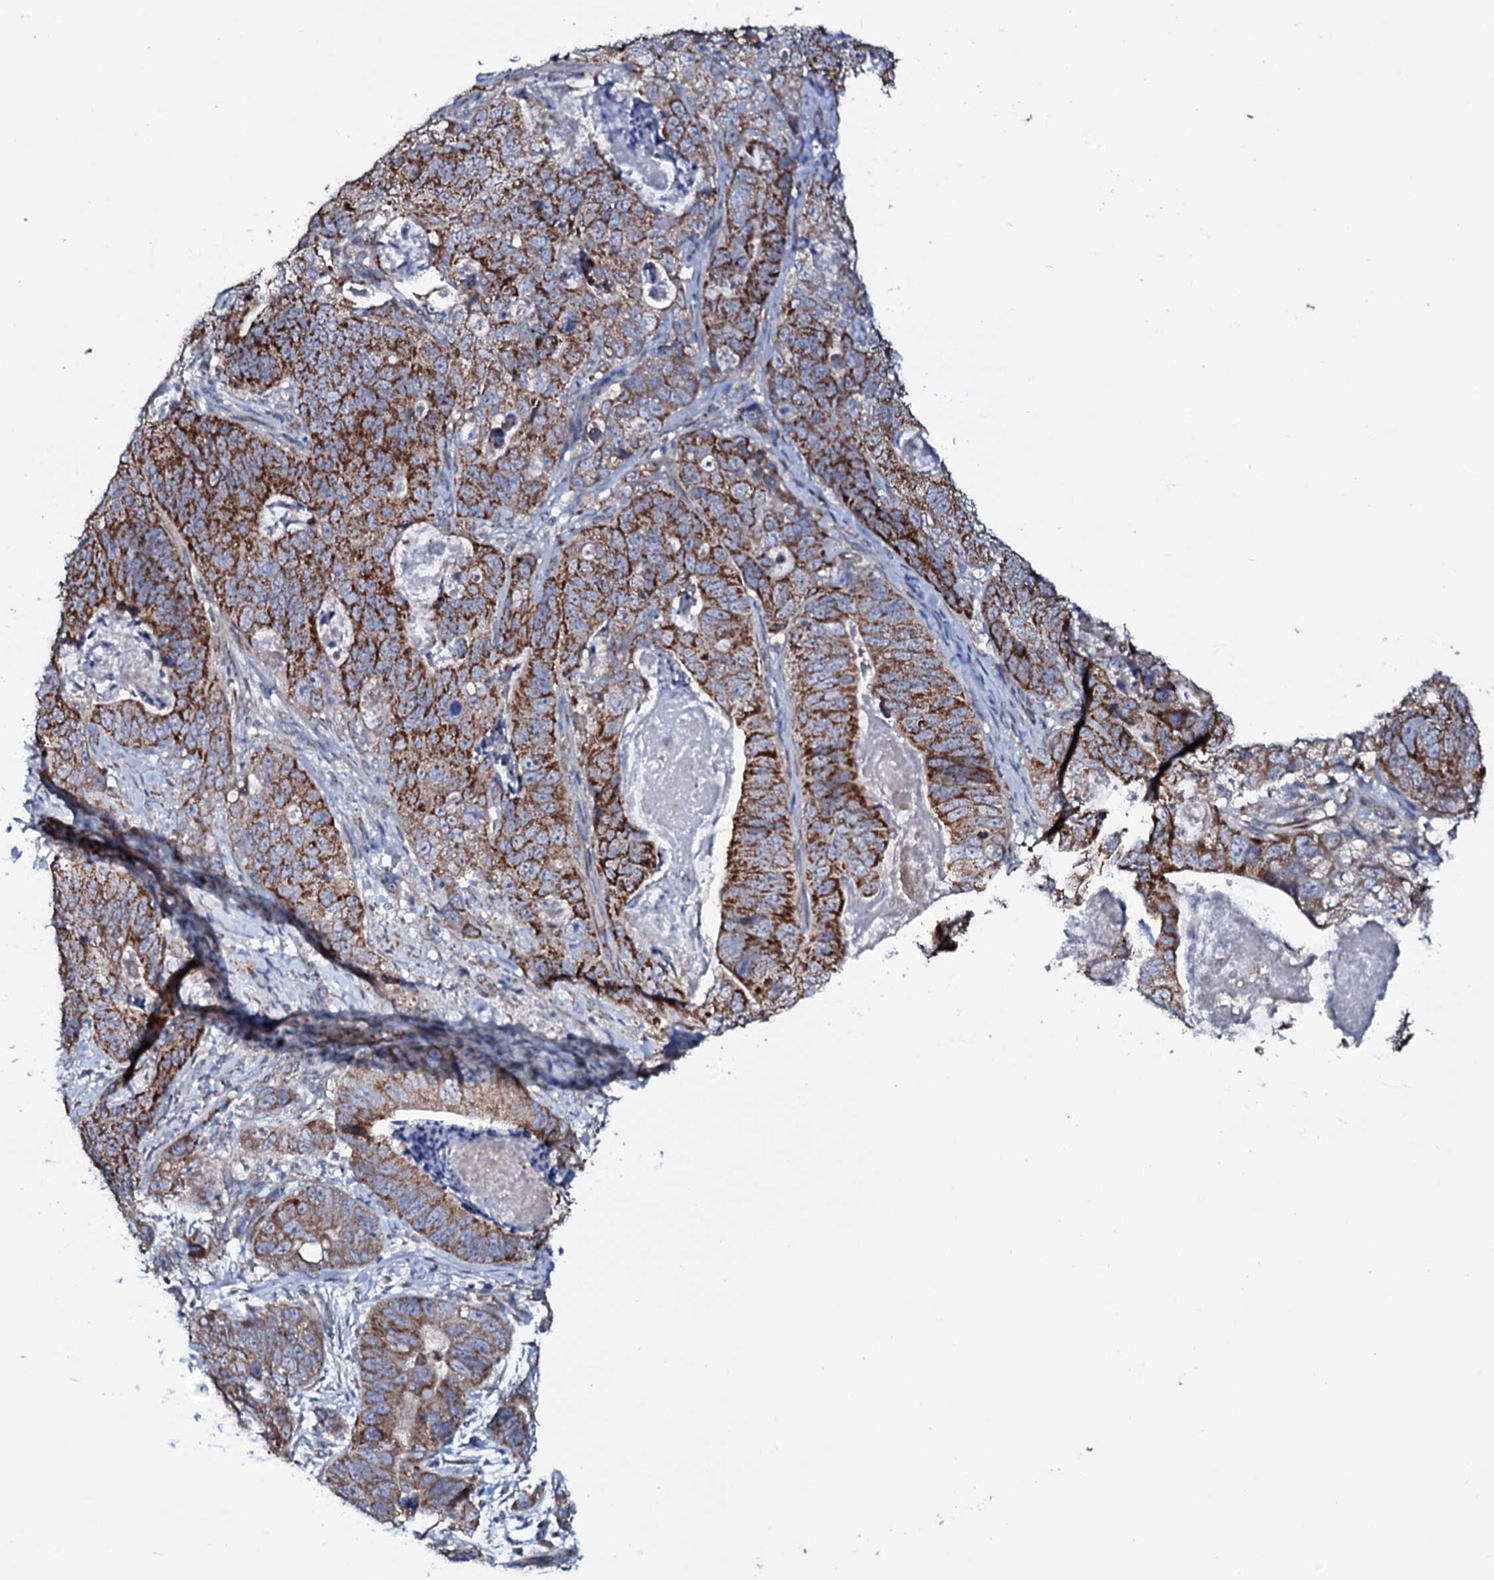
{"staining": {"intensity": "strong", "quantity": ">75%", "location": "cytoplasmic/membranous"}, "tissue": "stomach cancer", "cell_type": "Tumor cells", "image_type": "cancer", "snomed": [{"axis": "morphology", "description": "Normal tissue, NOS"}, {"axis": "morphology", "description": "Adenocarcinoma, NOS"}, {"axis": "topography", "description": "Stomach"}], "caption": "Tumor cells display high levels of strong cytoplasmic/membranous positivity in approximately >75% of cells in stomach cancer (adenocarcinoma). The protein of interest is shown in brown color, while the nuclei are stained blue.", "gene": "PPP1R3D", "patient": {"sex": "female", "age": 89}}